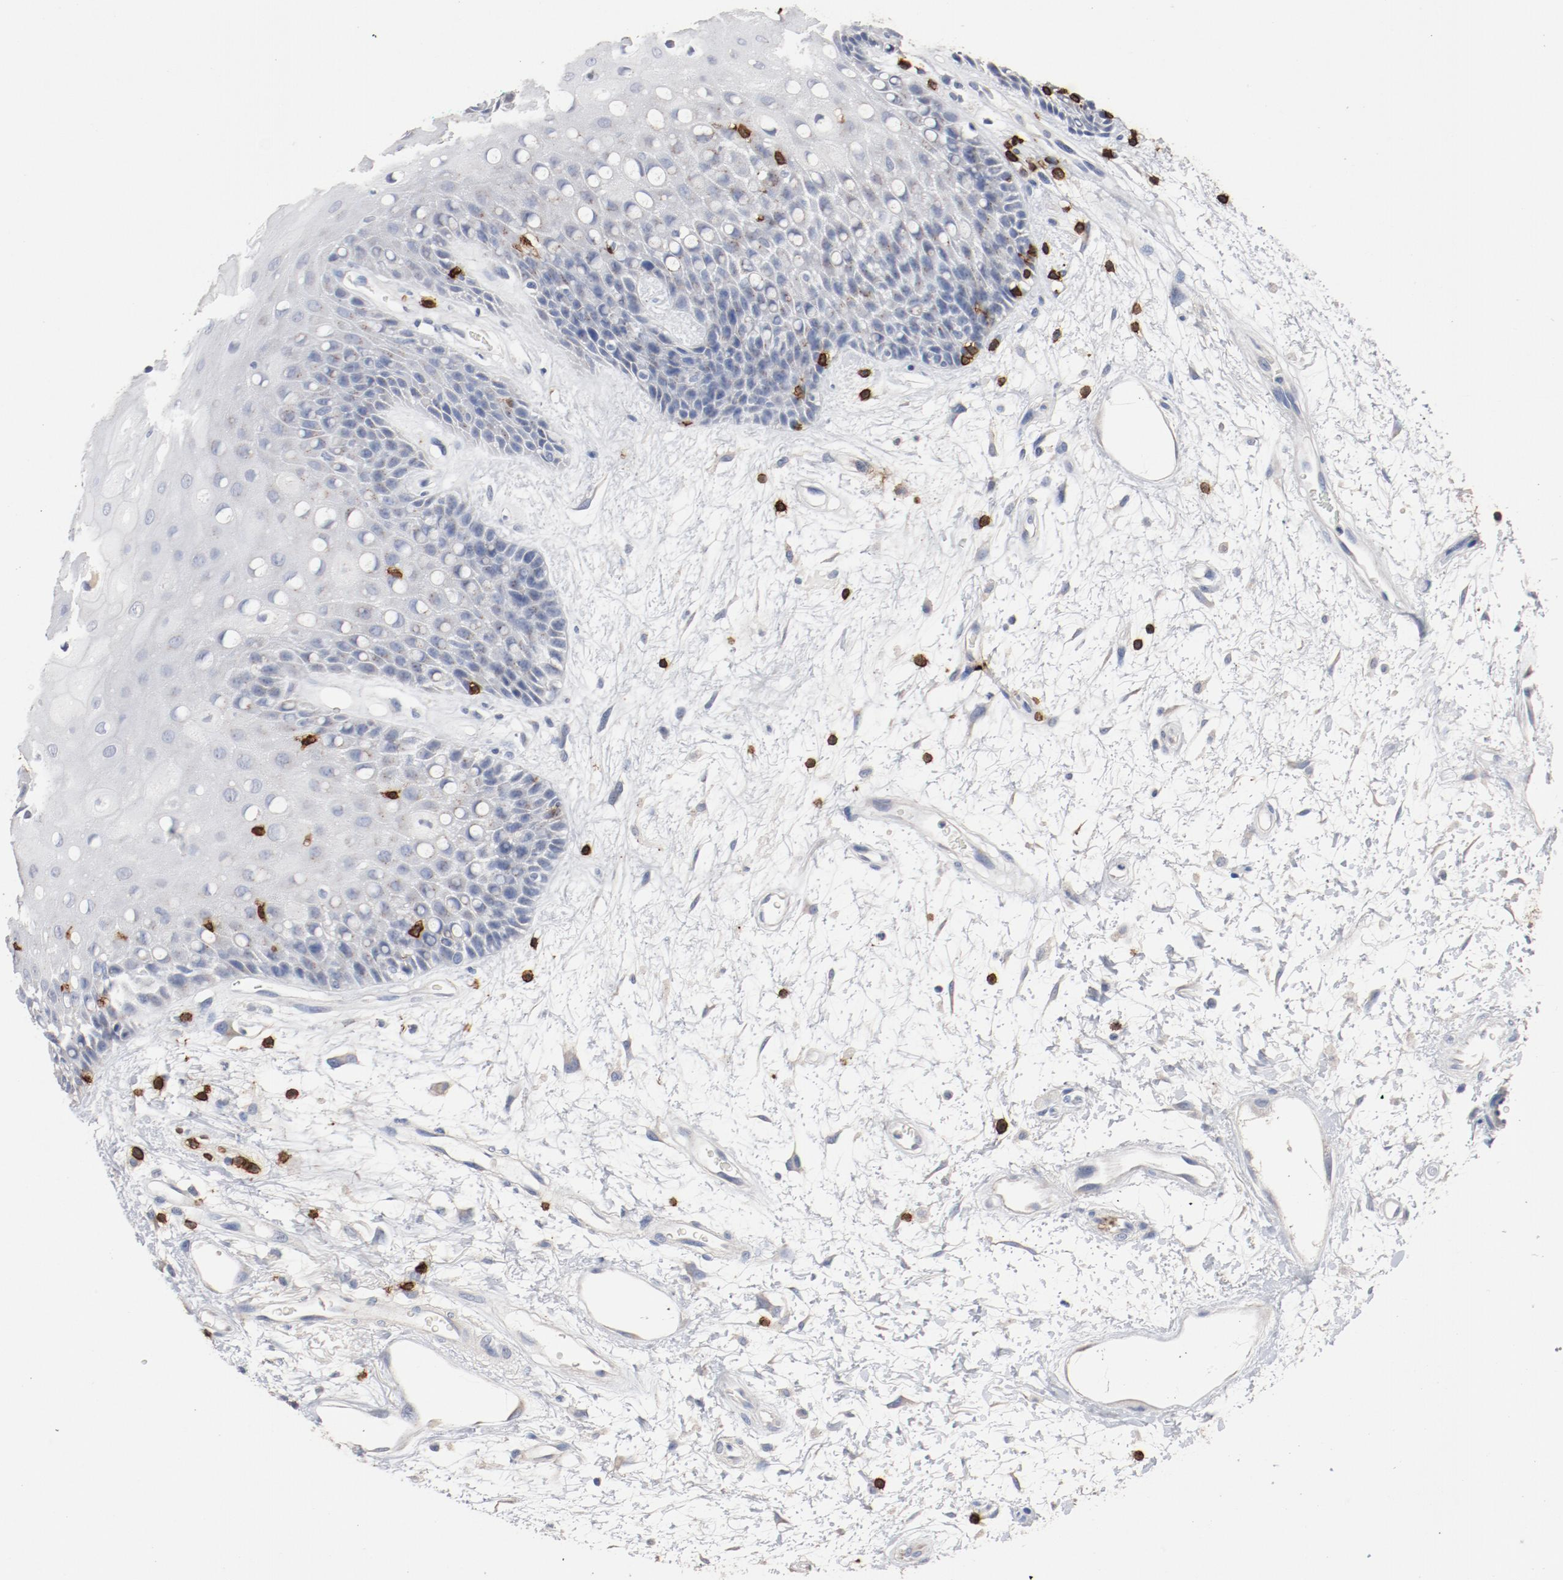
{"staining": {"intensity": "negative", "quantity": "none", "location": "none"}, "tissue": "oral mucosa", "cell_type": "Squamous epithelial cells", "image_type": "normal", "snomed": [{"axis": "morphology", "description": "Normal tissue, NOS"}, {"axis": "morphology", "description": "Squamous cell carcinoma, NOS"}, {"axis": "topography", "description": "Skeletal muscle"}, {"axis": "topography", "description": "Oral tissue"}, {"axis": "topography", "description": "Head-Neck"}], "caption": "Immunohistochemical staining of normal human oral mucosa demonstrates no significant expression in squamous epithelial cells. (Stains: DAB (3,3'-diaminobenzidine) IHC with hematoxylin counter stain, Microscopy: brightfield microscopy at high magnification).", "gene": "CD247", "patient": {"sex": "female", "age": 84}}